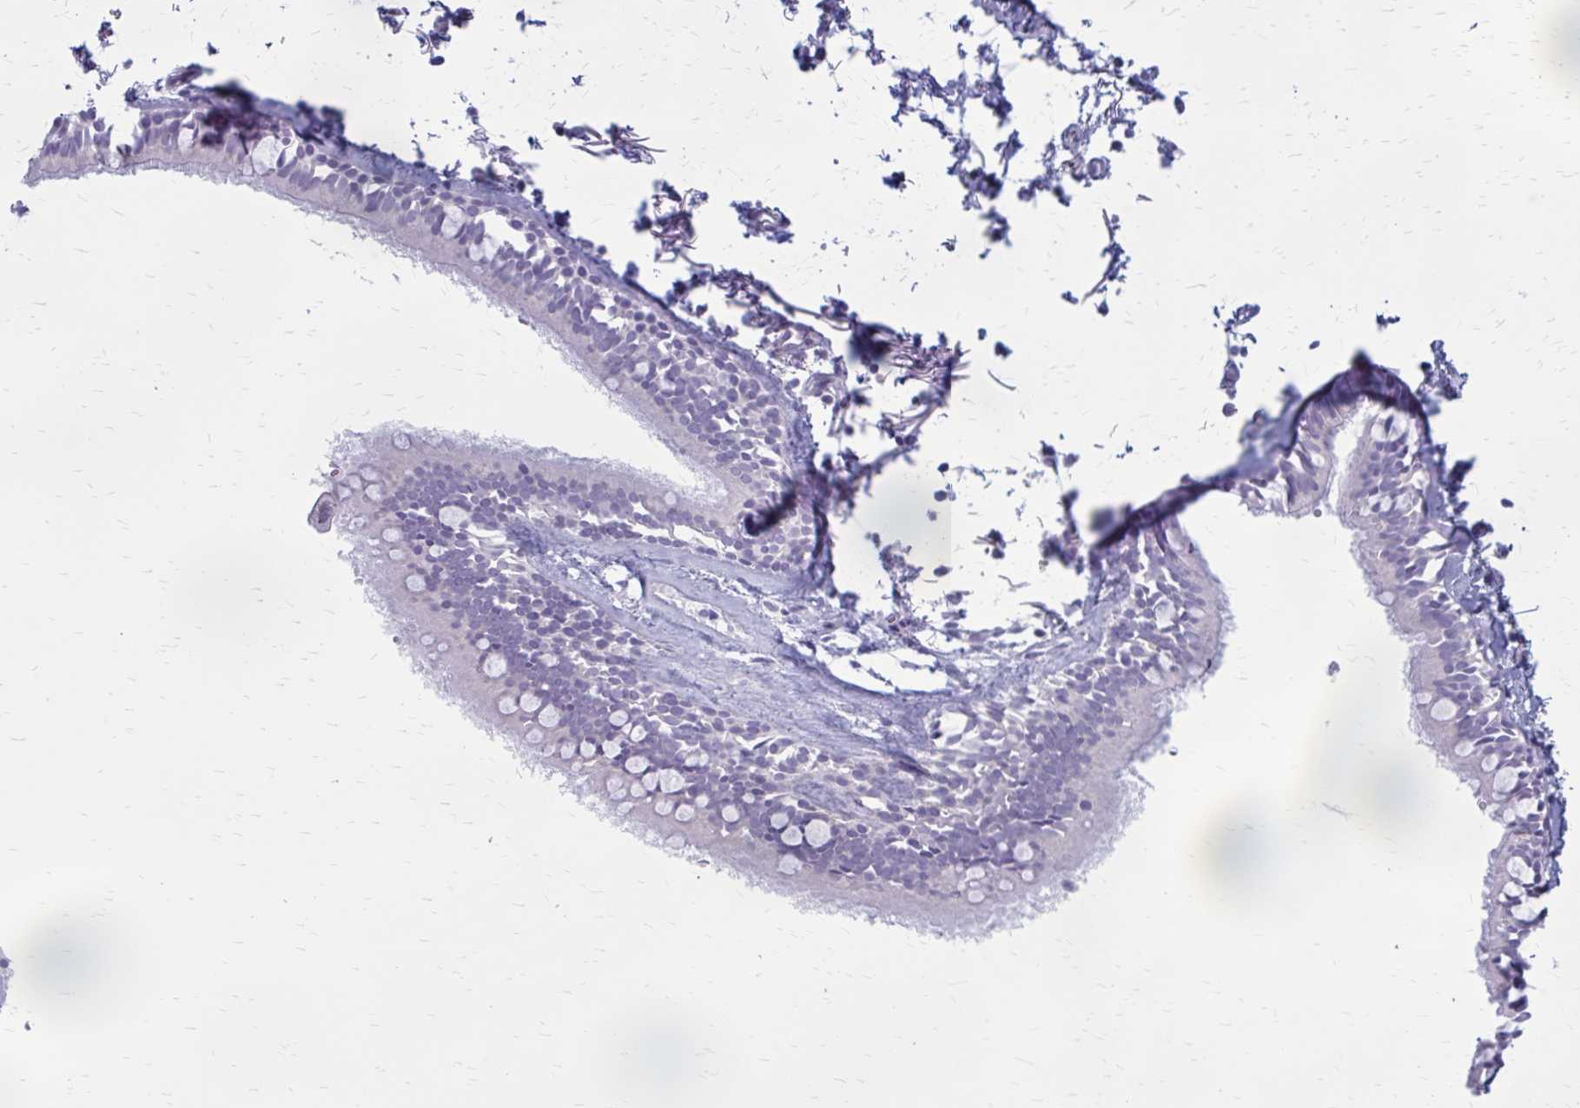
{"staining": {"intensity": "negative", "quantity": "none", "location": "none"}, "tissue": "bronchus", "cell_type": "Respiratory epithelial cells", "image_type": "normal", "snomed": [{"axis": "morphology", "description": "Normal tissue, NOS"}, {"axis": "topography", "description": "Cartilage tissue"}, {"axis": "topography", "description": "Bronchus"}, {"axis": "topography", "description": "Peripheral nerve tissue"}], "caption": "The immunohistochemistry image has no significant expression in respiratory epithelial cells of bronchus.", "gene": "CASQ2", "patient": {"sex": "female", "age": 59}}